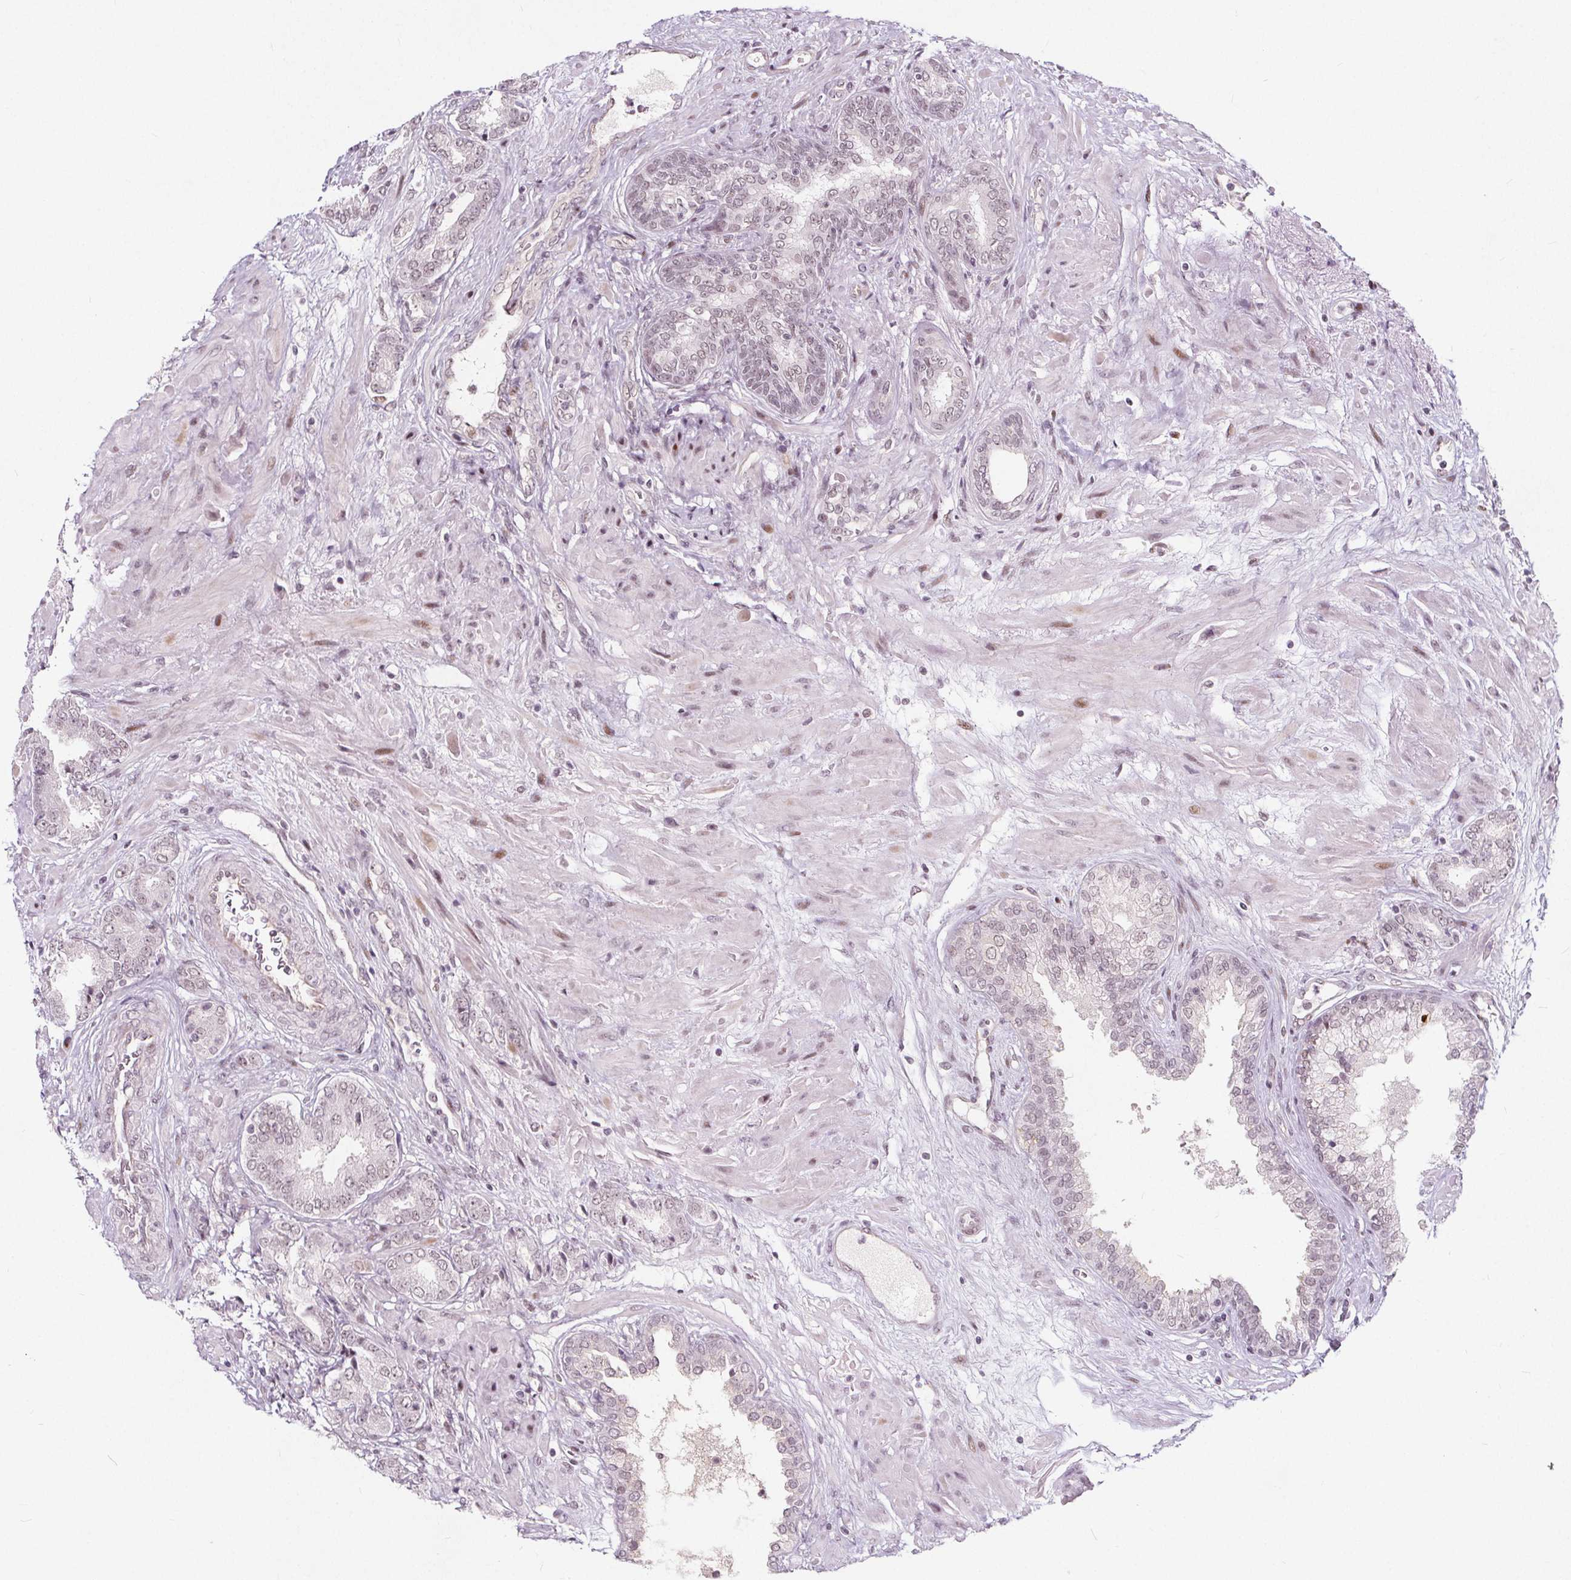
{"staining": {"intensity": "weak", "quantity": "25%-75%", "location": "nuclear"}, "tissue": "prostate cancer", "cell_type": "Tumor cells", "image_type": "cancer", "snomed": [{"axis": "morphology", "description": "Adenocarcinoma, High grade"}, {"axis": "topography", "description": "Prostate"}], "caption": "Tumor cells demonstrate low levels of weak nuclear expression in approximately 25%-75% of cells in prostate adenocarcinoma (high-grade).", "gene": "TAF6L", "patient": {"sex": "male", "age": 56}}